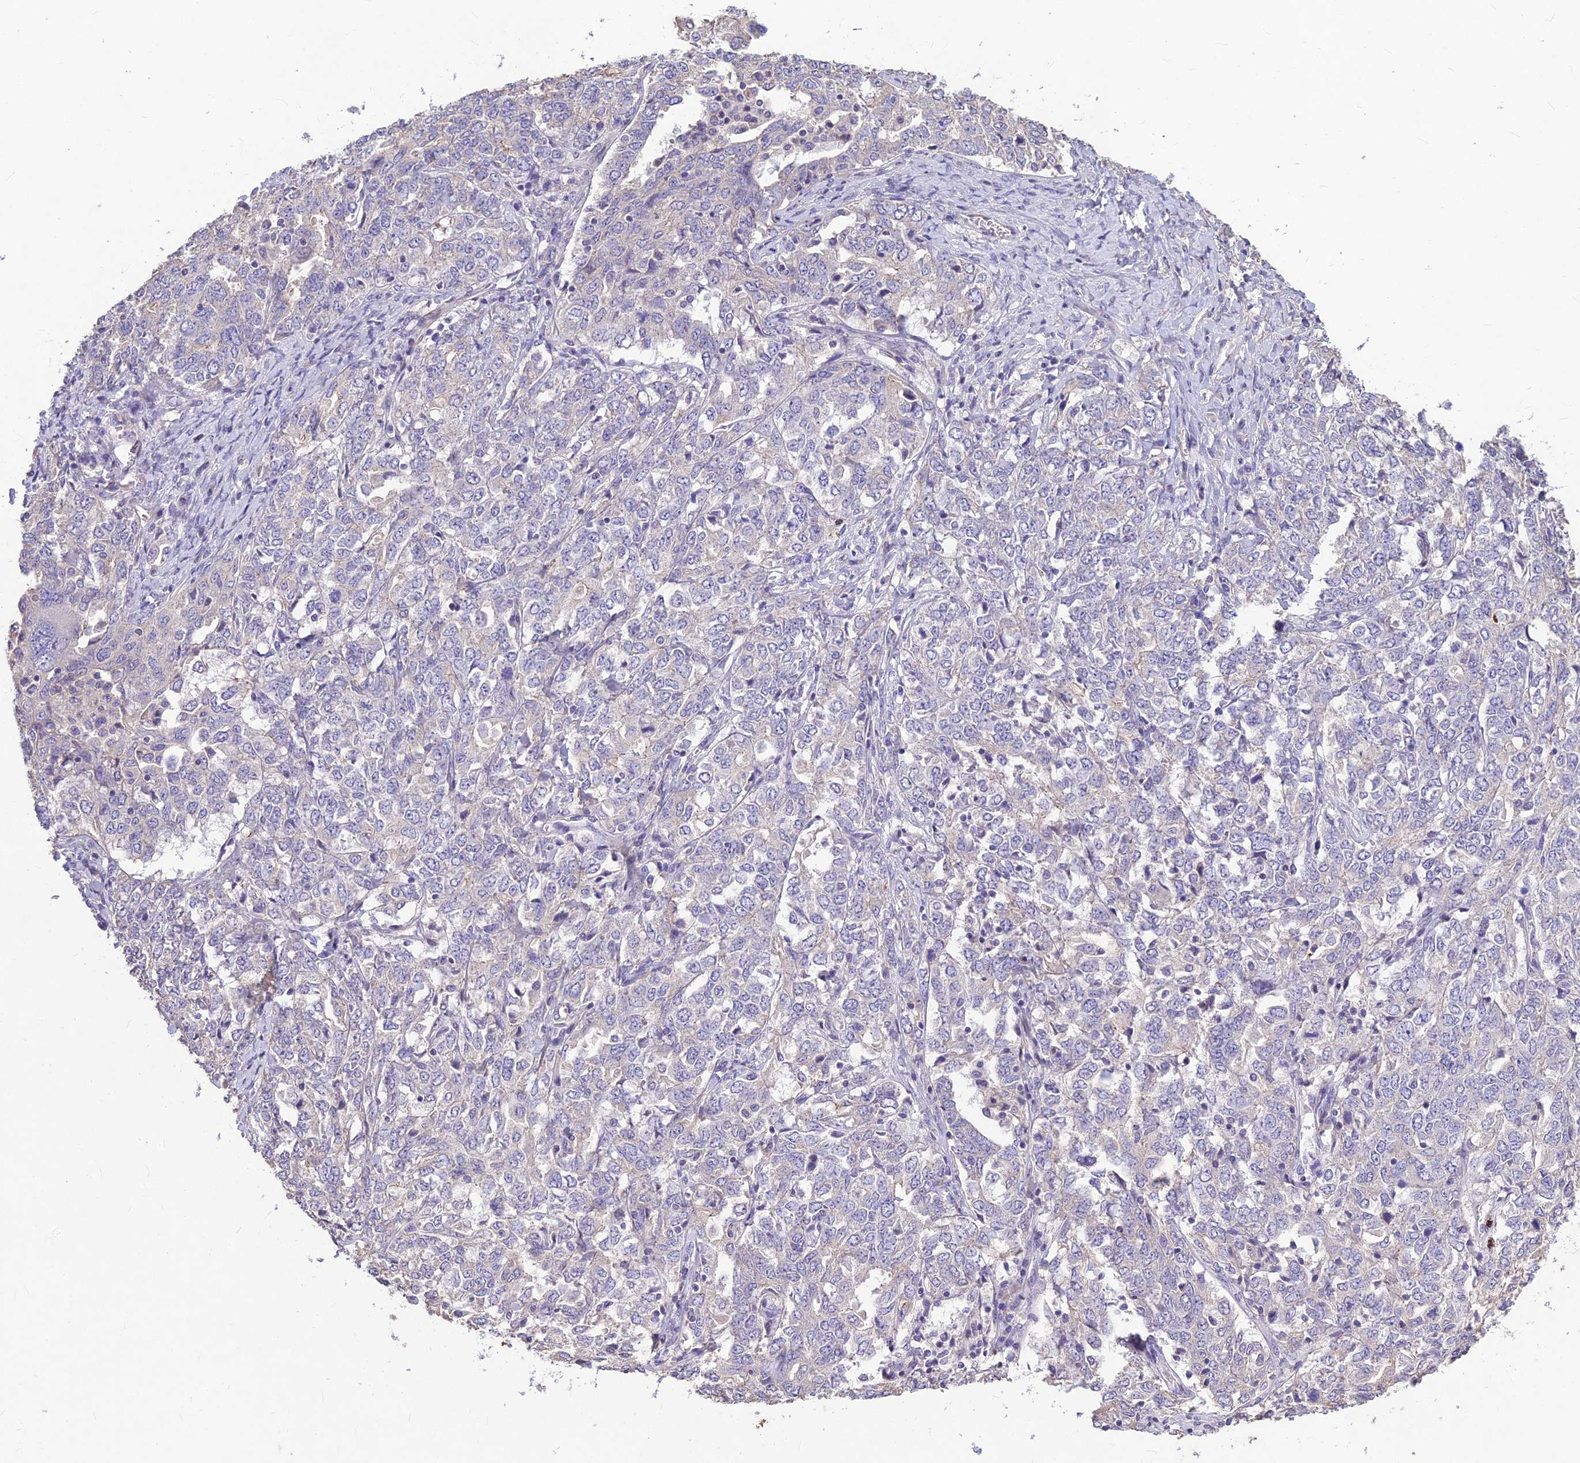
{"staining": {"intensity": "negative", "quantity": "none", "location": "none"}, "tissue": "ovarian cancer", "cell_type": "Tumor cells", "image_type": "cancer", "snomed": [{"axis": "morphology", "description": "Carcinoma, endometroid"}, {"axis": "topography", "description": "Ovary"}], "caption": "IHC histopathology image of human ovarian cancer (endometroid carcinoma) stained for a protein (brown), which shows no expression in tumor cells.", "gene": "CLUH", "patient": {"sex": "female", "age": 62}}